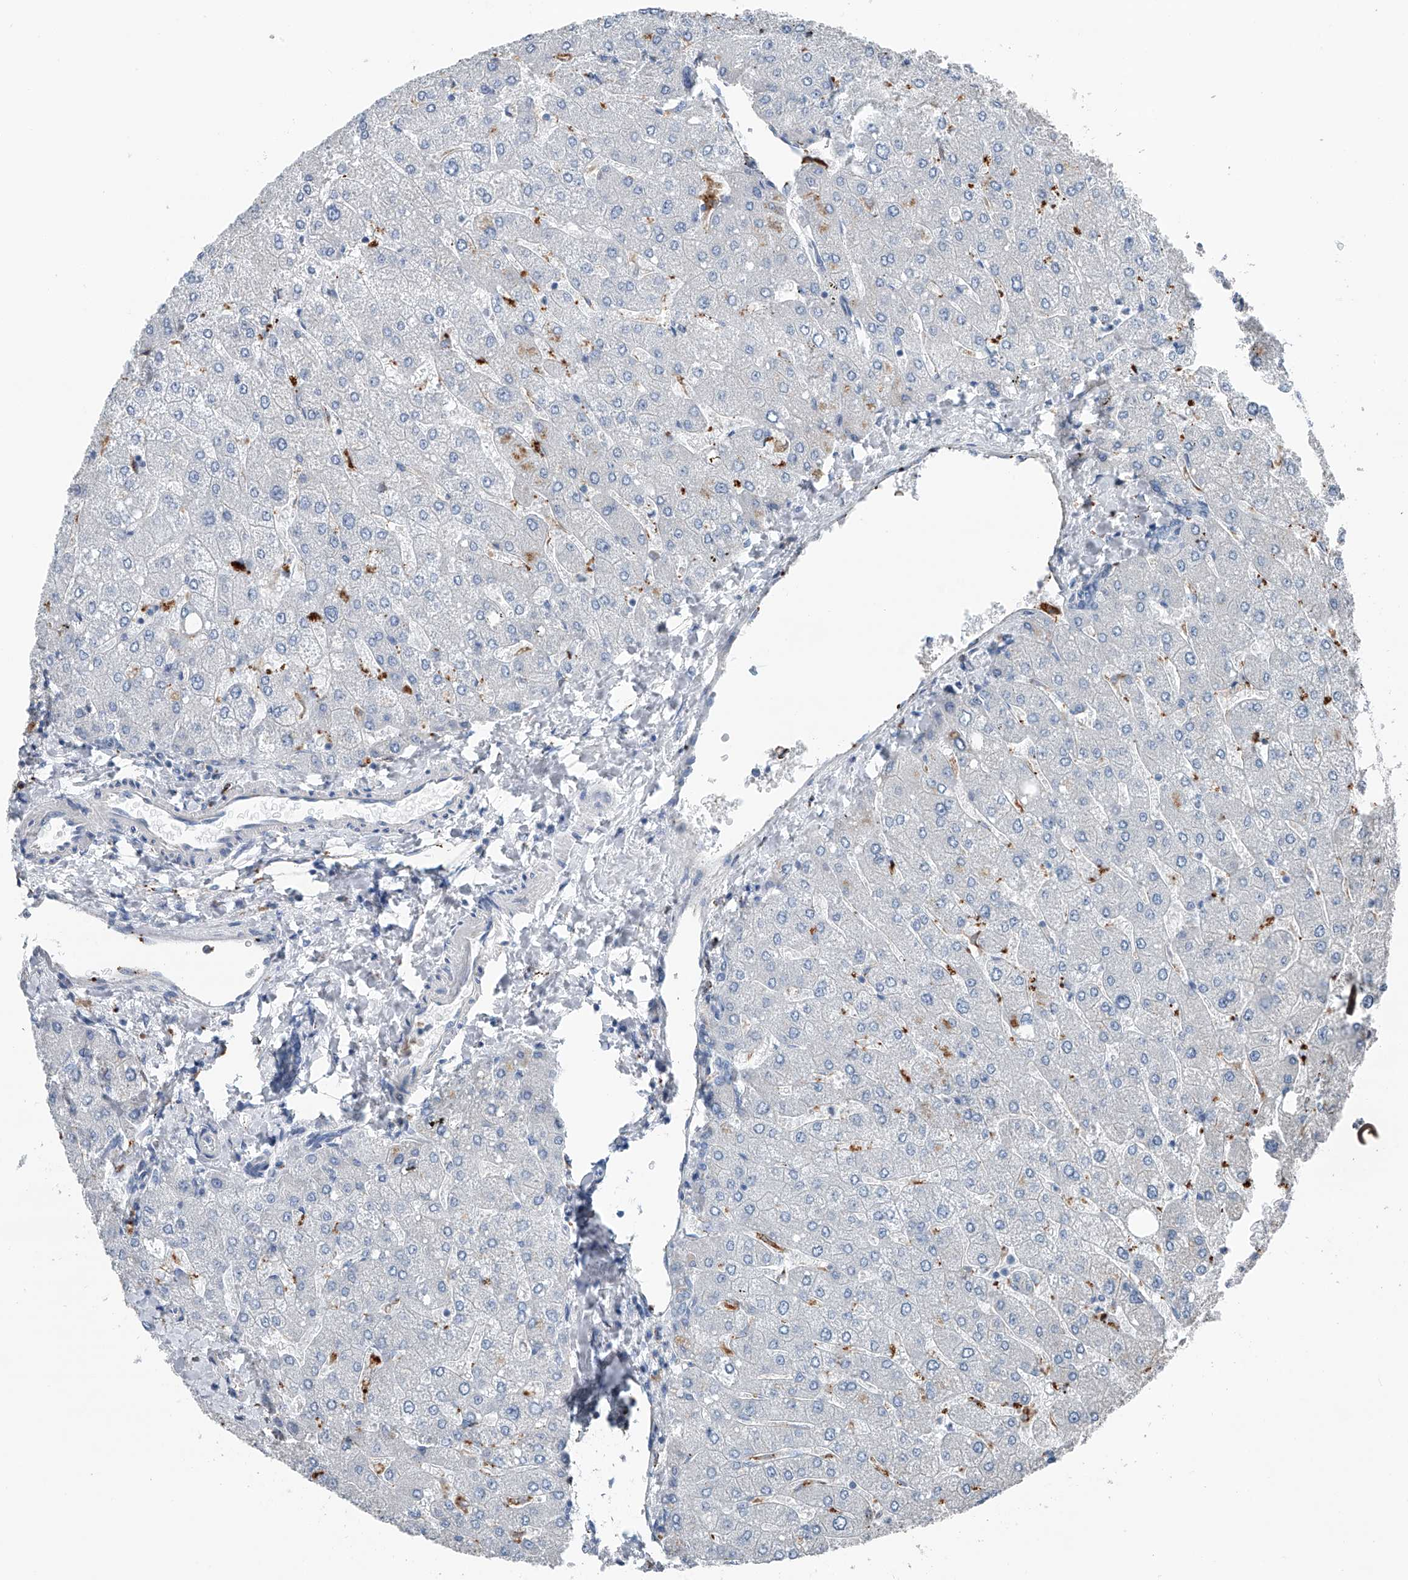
{"staining": {"intensity": "negative", "quantity": "none", "location": "none"}, "tissue": "liver", "cell_type": "Cholangiocytes", "image_type": "normal", "snomed": [{"axis": "morphology", "description": "Normal tissue, NOS"}, {"axis": "topography", "description": "Liver"}], "caption": "IHC micrograph of unremarkable liver: human liver stained with DAB (3,3'-diaminobenzidine) shows no significant protein expression in cholangiocytes.", "gene": "ZNF772", "patient": {"sex": "male", "age": 55}}